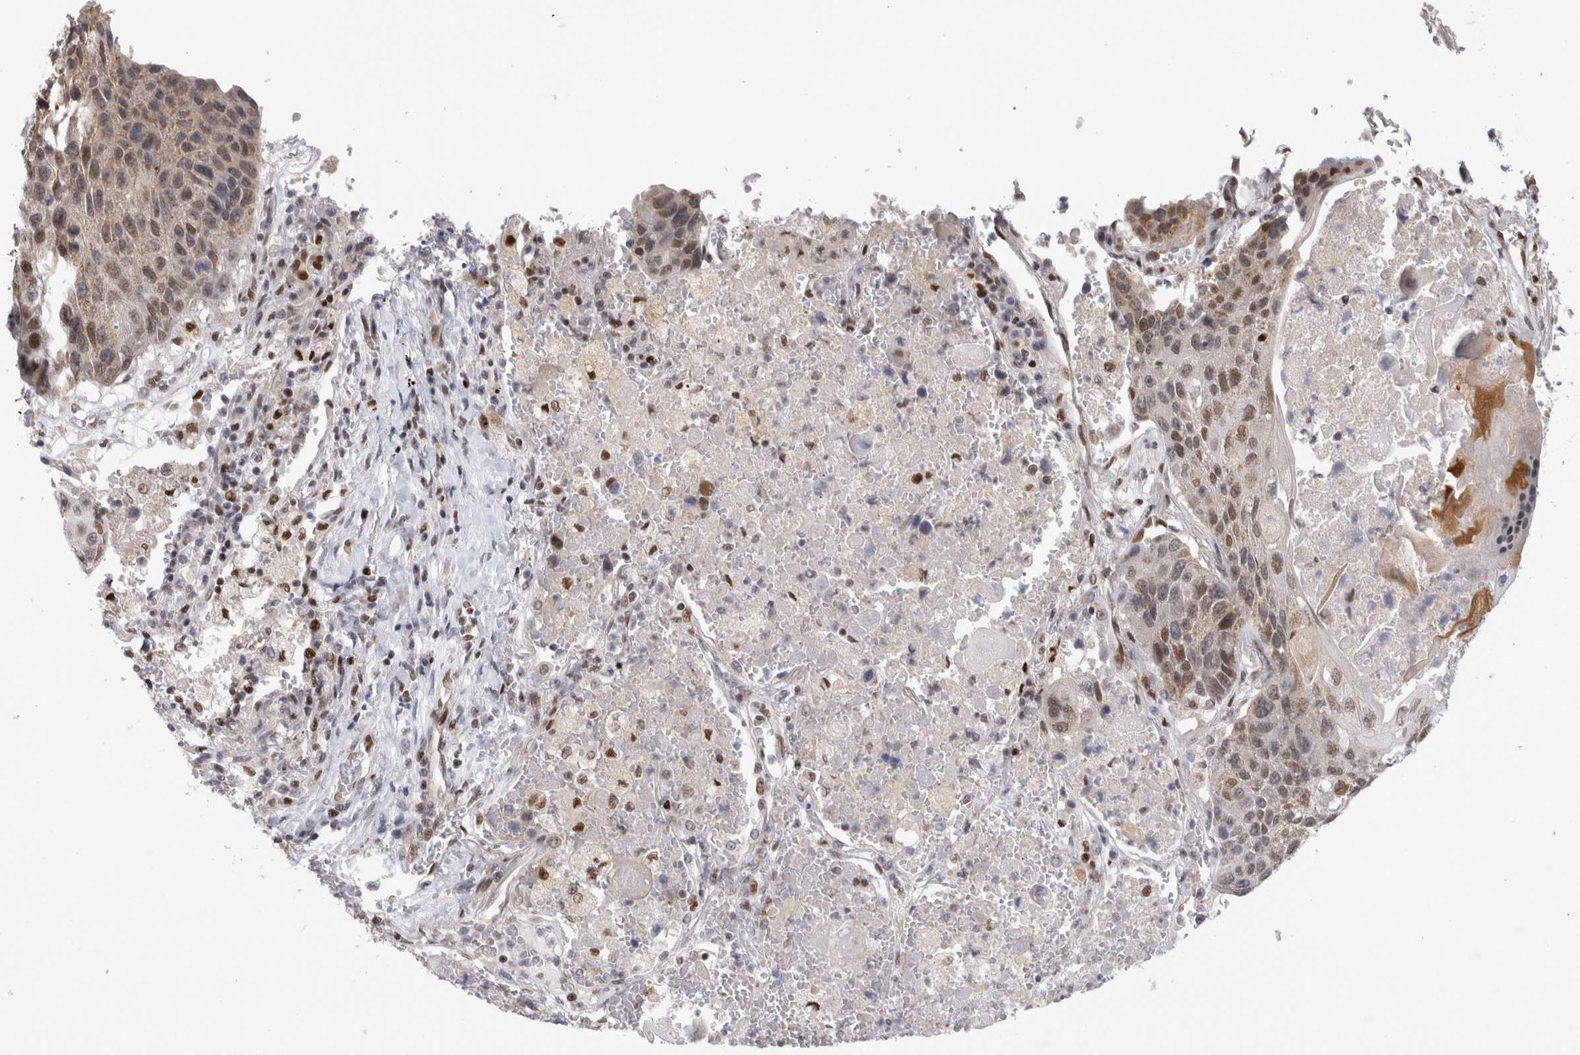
{"staining": {"intensity": "weak", "quantity": "25%-75%", "location": "nuclear"}, "tissue": "lung cancer", "cell_type": "Tumor cells", "image_type": "cancer", "snomed": [{"axis": "morphology", "description": "Squamous cell carcinoma, NOS"}, {"axis": "topography", "description": "Lung"}], "caption": "Lung cancer (squamous cell carcinoma) stained with a brown dye reveals weak nuclear positive positivity in approximately 25%-75% of tumor cells.", "gene": "SRARP", "patient": {"sex": "male", "age": 61}}